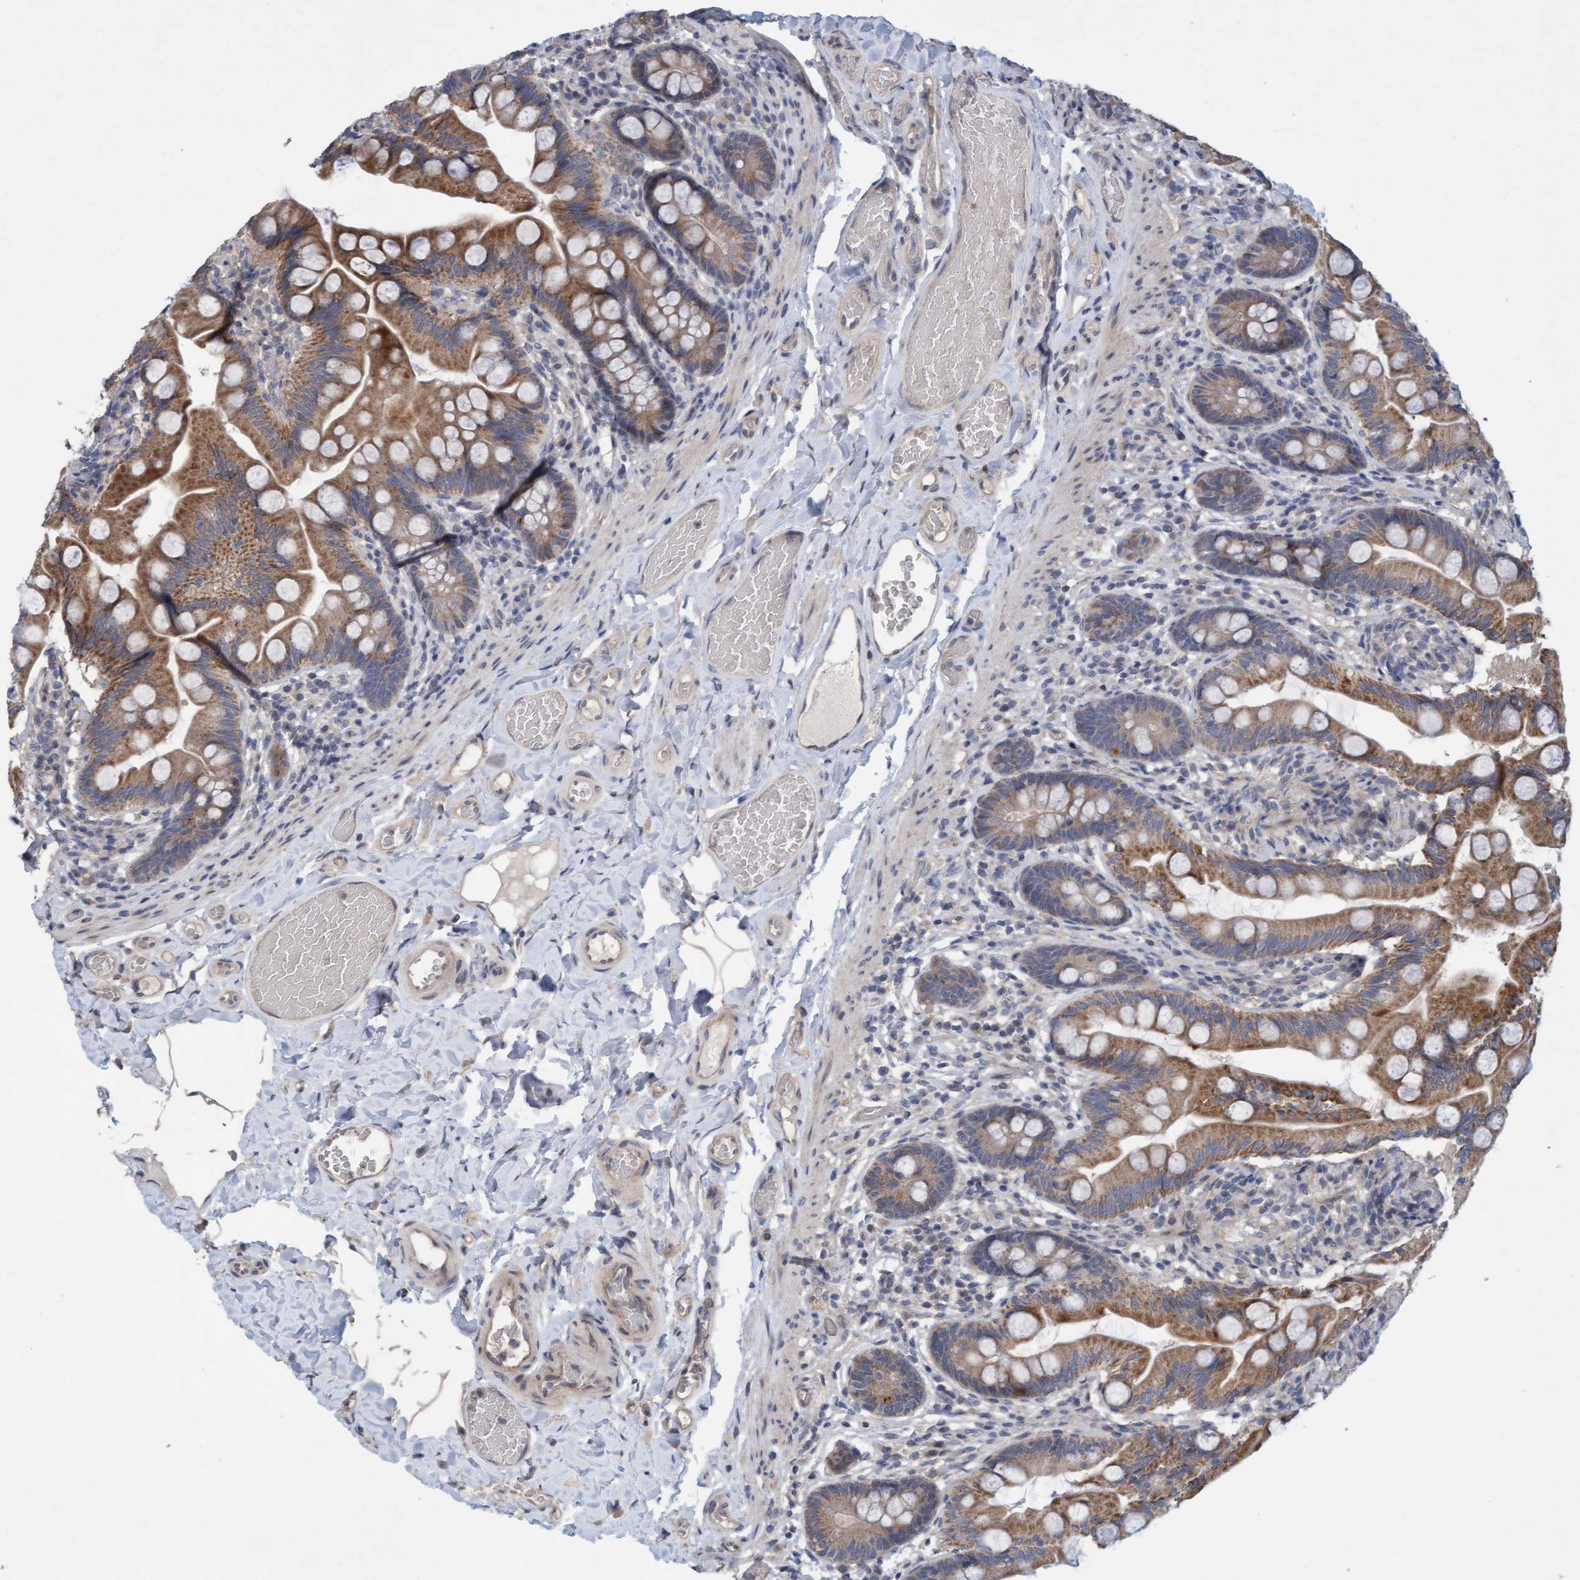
{"staining": {"intensity": "moderate", "quantity": ">75%", "location": "cytoplasmic/membranous"}, "tissue": "small intestine", "cell_type": "Glandular cells", "image_type": "normal", "snomed": [{"axis": "morphology", "description": "Normal tissue, NOS"}, {"axis": "topography", "description": "Small intestine"}], "caption": "Immunohistochemical staining of unremarkable small intestine demonstrates moderate cytoplasmic/membranous protein staining in approximately >75% of glandular cells.", "gene": "DDHD2", "patient": {"sex": "female", "age": 56}}